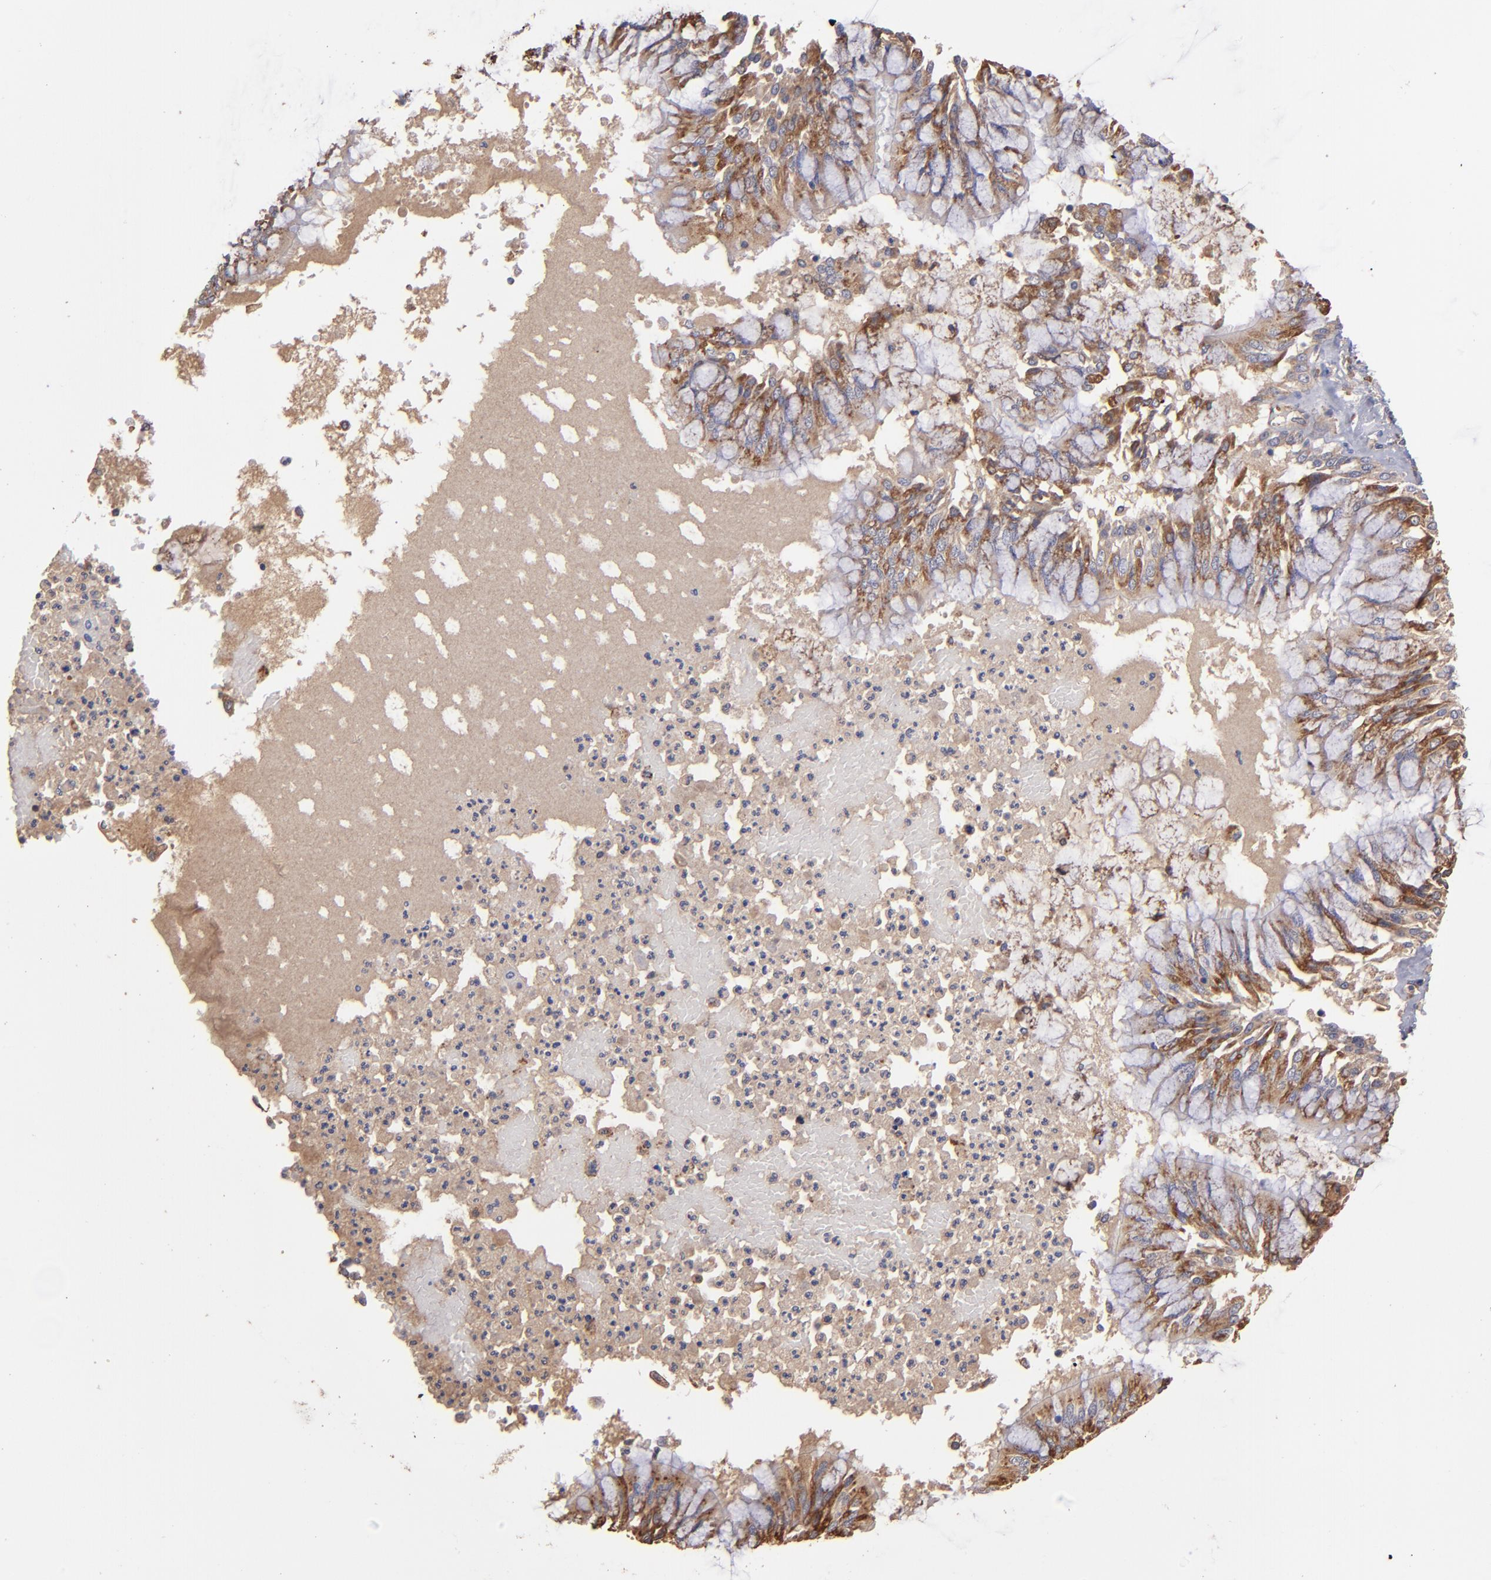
{"staining": {"intensity": "moderate", "quantity": ">75%", "location": "cytoplasmic/membranous"}, "tissue": "bronchus", "cell_type": "Respiratory epithelial cells", "image_type": "normal", "snomed": [{"axis": "morphology", "description": "Normal tissue, NOS"}, {"axis": "topography", "description": "Cartilage tissue"}, {"axis": "topography", "description": "Bronchus"}, {"axis": "topography", "description": "Lung"}], "caption": "The immunohistochemical stain shows moderate cytoplasmic/membranous staining in respiratory epithelial cells of benign bronchus.", "gene": "NFKBIE", "patient": {"sex": "female", "age": 49}}